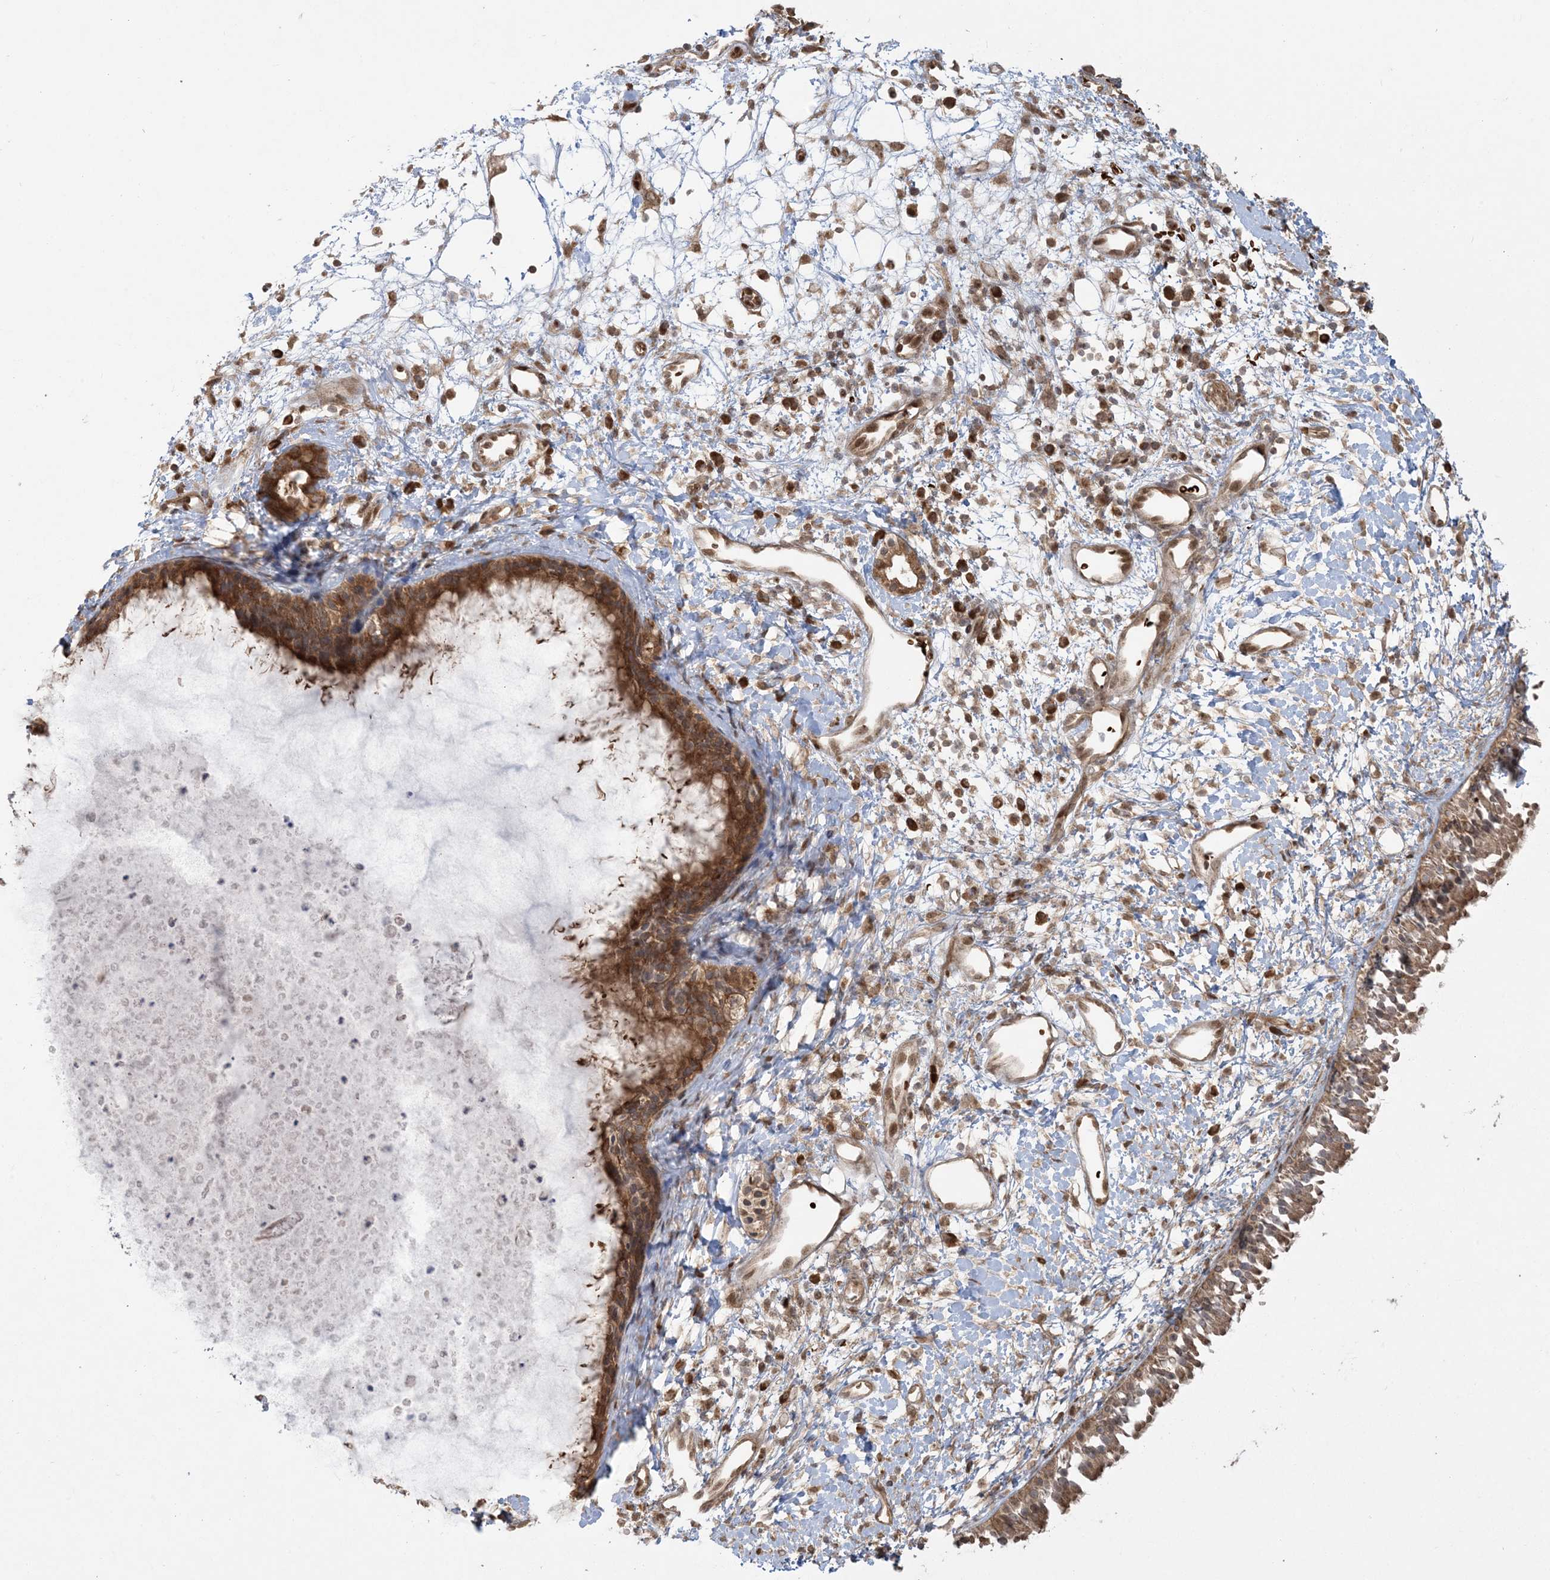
{"staining": {"intensity": "moderate", "quantity": ">75%", "location": "cytoplasmic/membranous"}, "tissue": "nasopharynx", "cell_type": "Respiratory epithelial cells", "image_type": "normal", "snomed": [{"axis": "morphology", "description": "Normal tissue, NOS"}, {"axis": "topography", "description": "Nasopharynx"}], "caption": "The image displays immunohistochemical staining of benign nasopharynx. There is moderate cytoplasmic/membranous positivity is identified in approximately >75% of respiratory epithelial cells.", "gene": "ABCF3", "patient": {"sex": "male", "age": 22}}